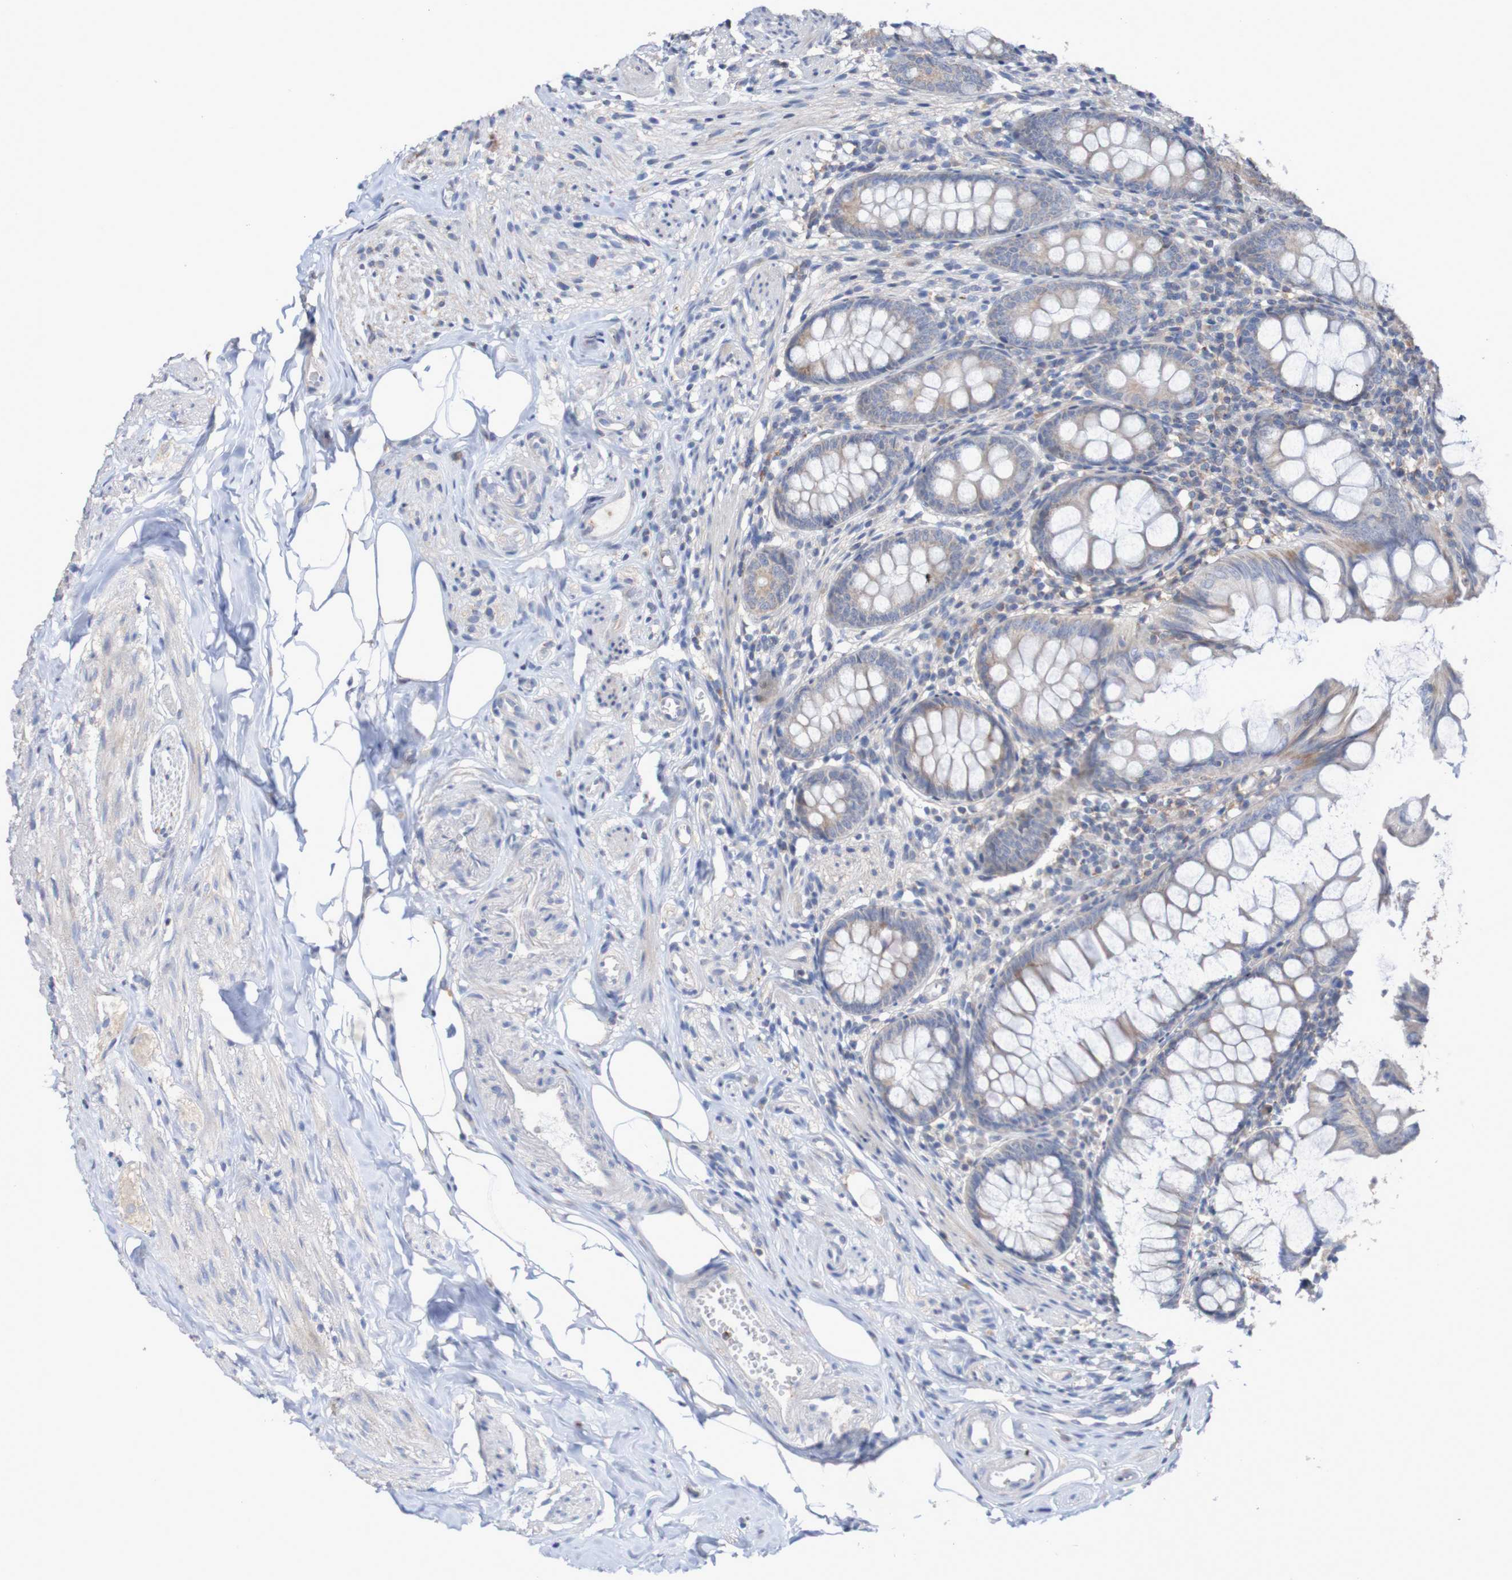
{"staining": {"intensity": "weak", "quantity": ">75%", "location": "cytoplasmic/membranous"}, "tissue": "appendix", "cell_type": "Glandular cells", "image_type": "normal", "snomed": [{"axis": "morphology", "description": "Normal tissue, NOS"}, {"axis": "topography", "description": "Appendix"}], "caption": "Human appendix stained with a protein marker displays weak staining in glandular cells.", "gene": "C3orf18", "patient": {"sex": "female", "age": 77}}